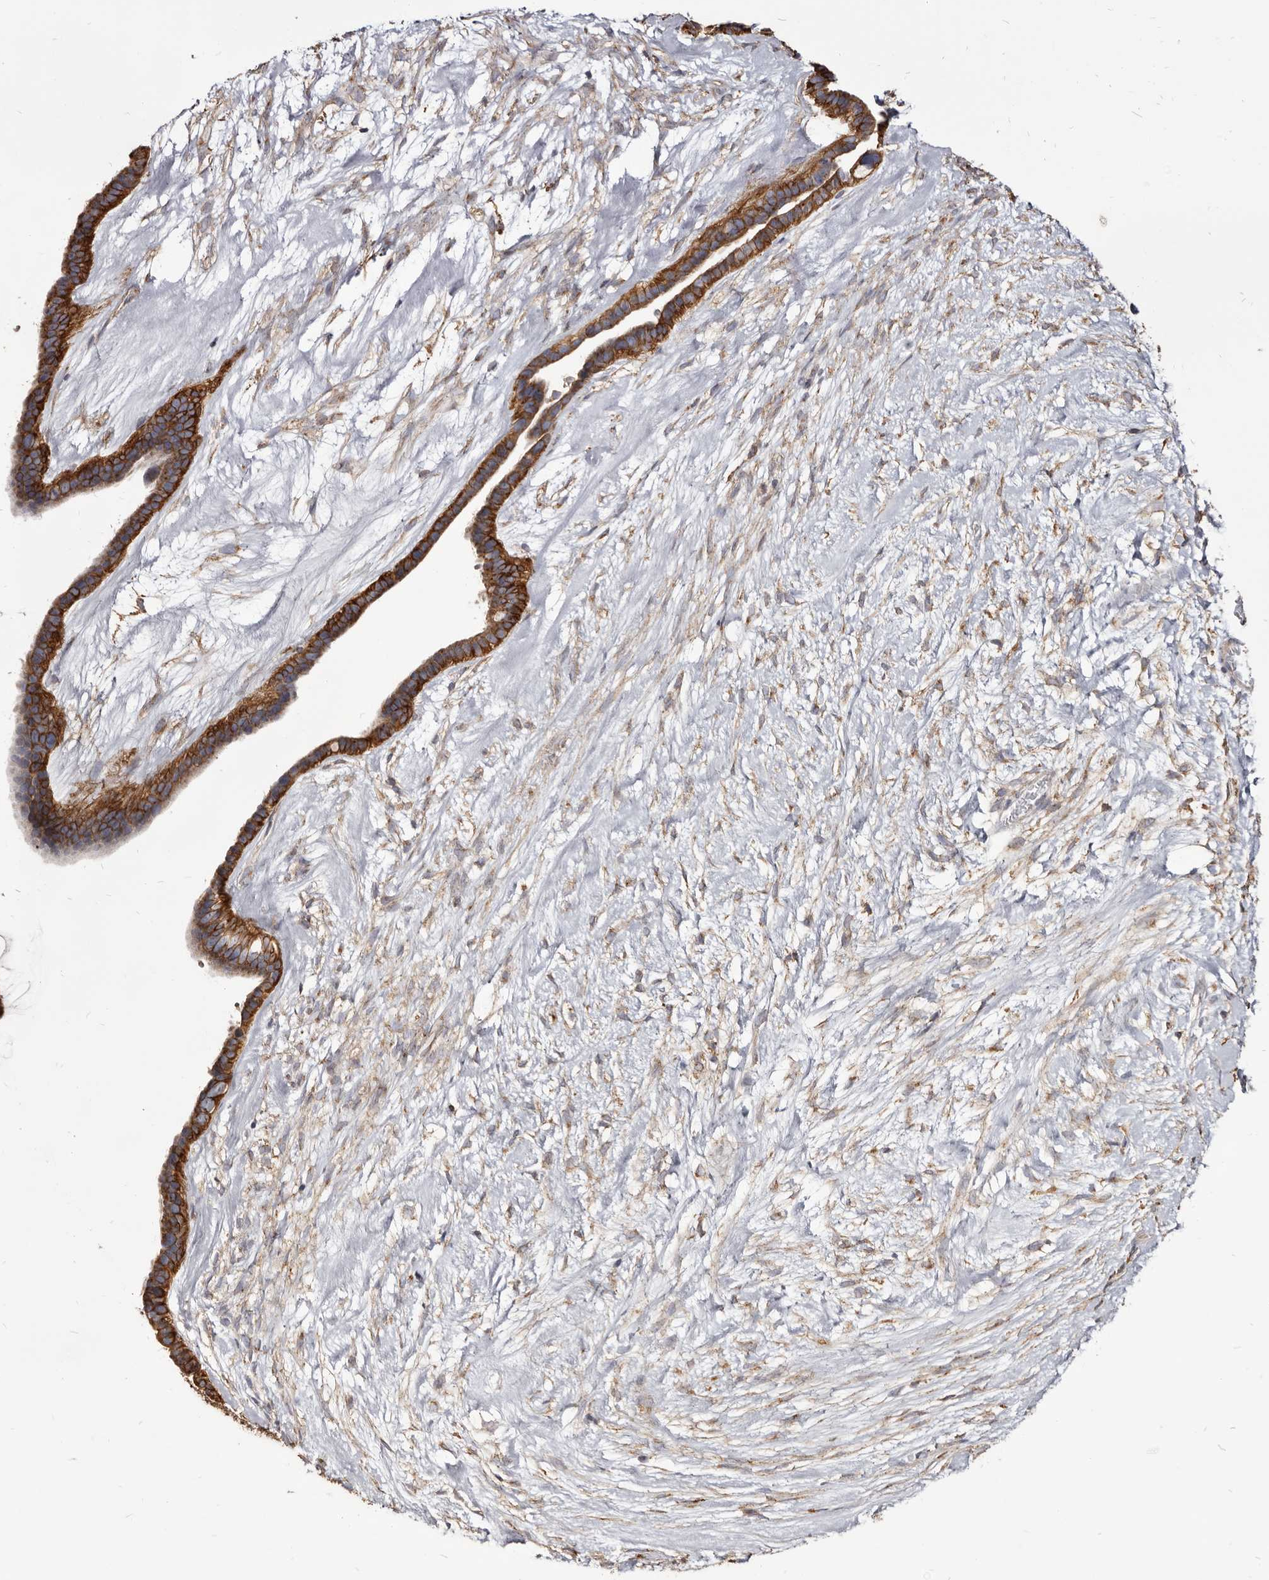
{"staining": {"intensity": "strong", "quantity": ">75%", "location": "cytoplasmic/membranous"}, "tissue": "ovarian cancer", "cell_type": "Tumor cells", "image_type": "cancer", "snomed": [{"axis": "morphology", "description": "Cystadenocarcinoma, serous, NOS"}, {"axis": "topography", "description": "Ovary"}], "caption": "Ovarian cancer (serous cystadenocarcinoma) tissue reveals strong cytoplasmic/membranous staining in approximately >75% of tumor cells (brown staining indicates protein expression, while blue staining denotes nuclei).", "gene": "TPD52", "patient": {"sex": "female", "age": 56}}